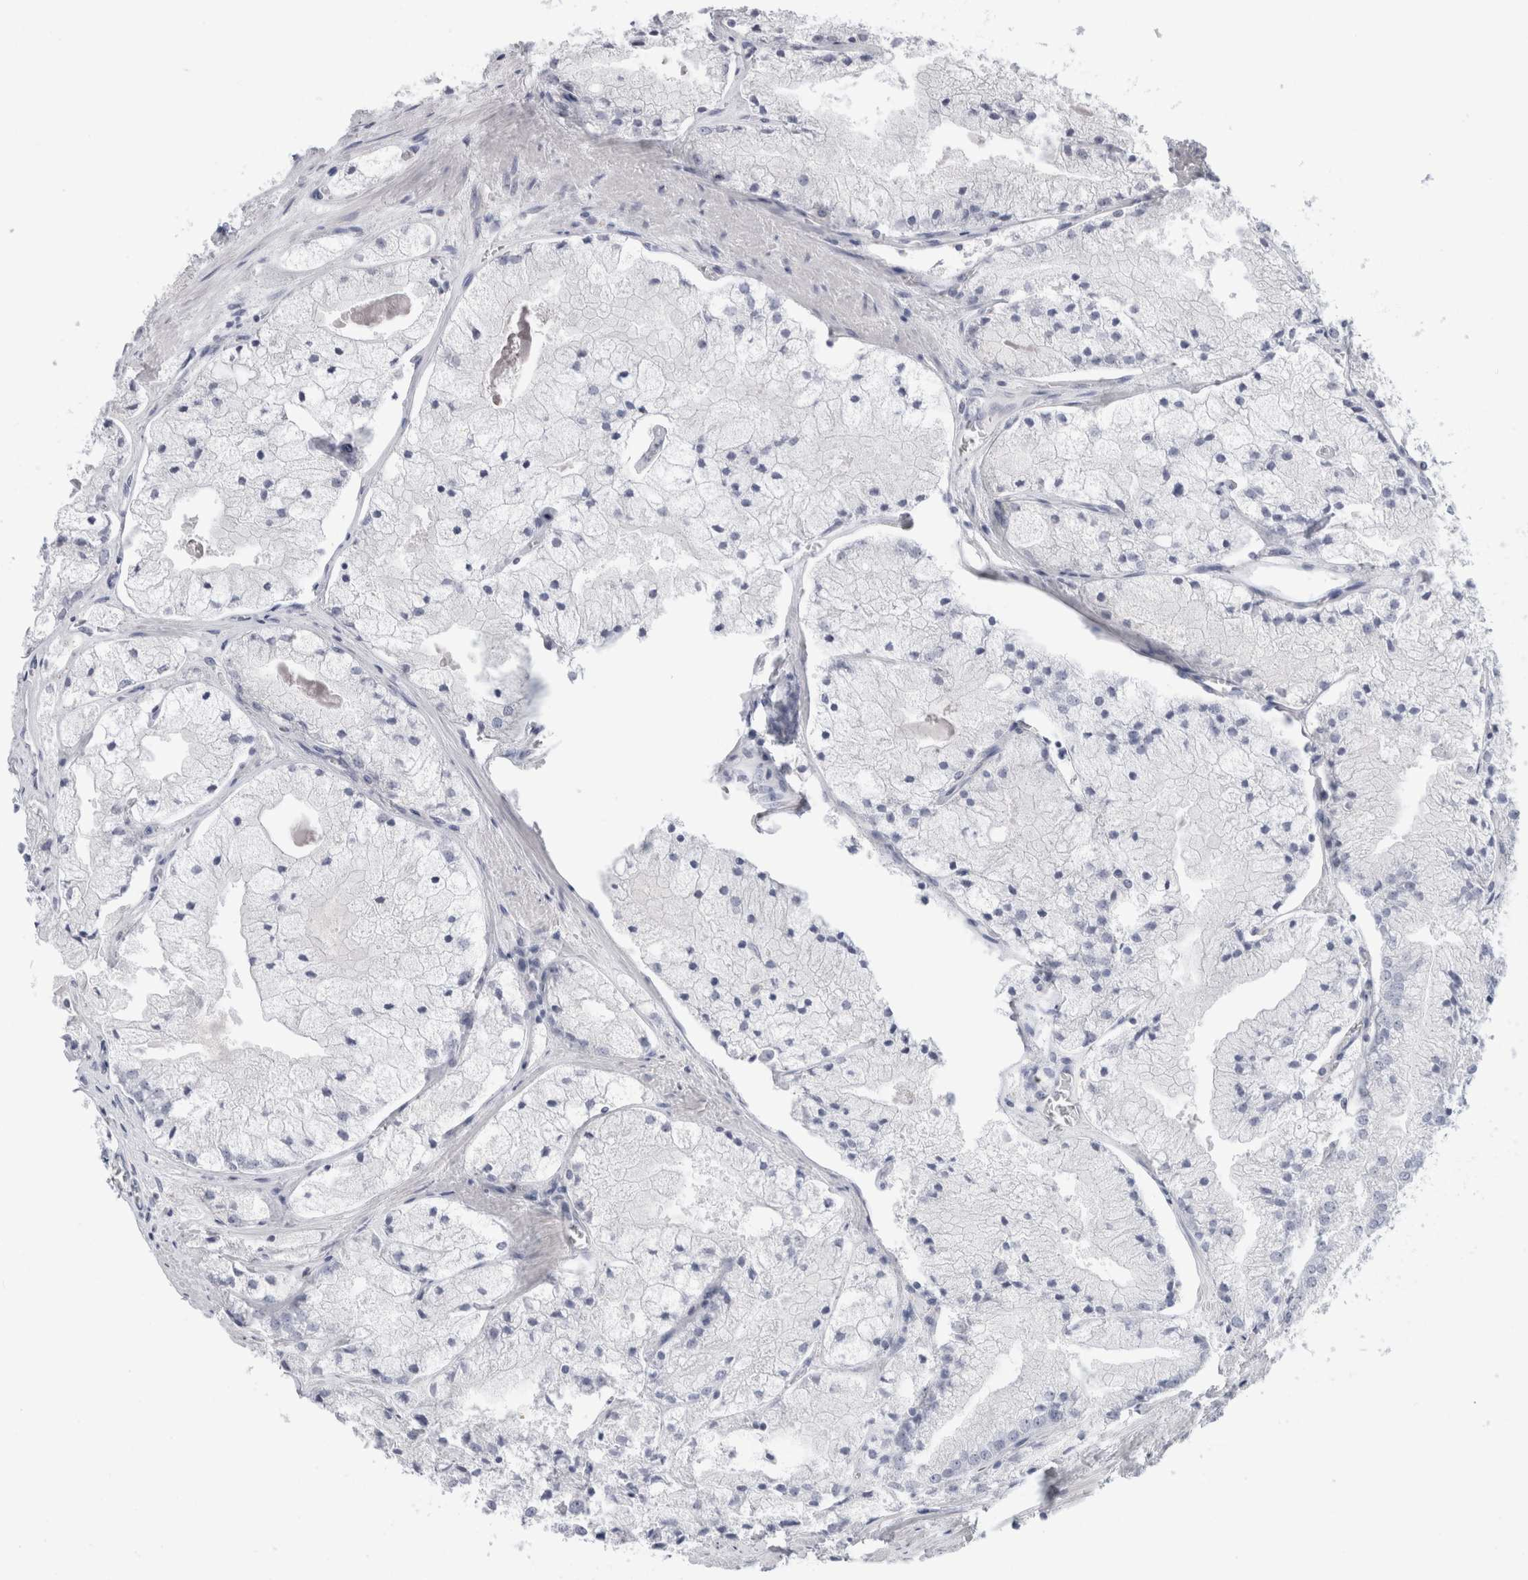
{"staining": {"intensity": "negative", "quantity": "none", "location": "none"}, "tissue": "prostate cancer", "cell_type": "Tumor cells", "image_type": "cancer", "snomed": [{"axis": "morphology", "description": "Adenocarcinoma, High grade"}, {"axis": "topography", "description": "Prostate"}], "caption": "A photomicrograph of human prostate cancer is negative for staining in tumor cells.", "gene": "ANKMY1", "patient": {"sex": "male", "age": 50}}